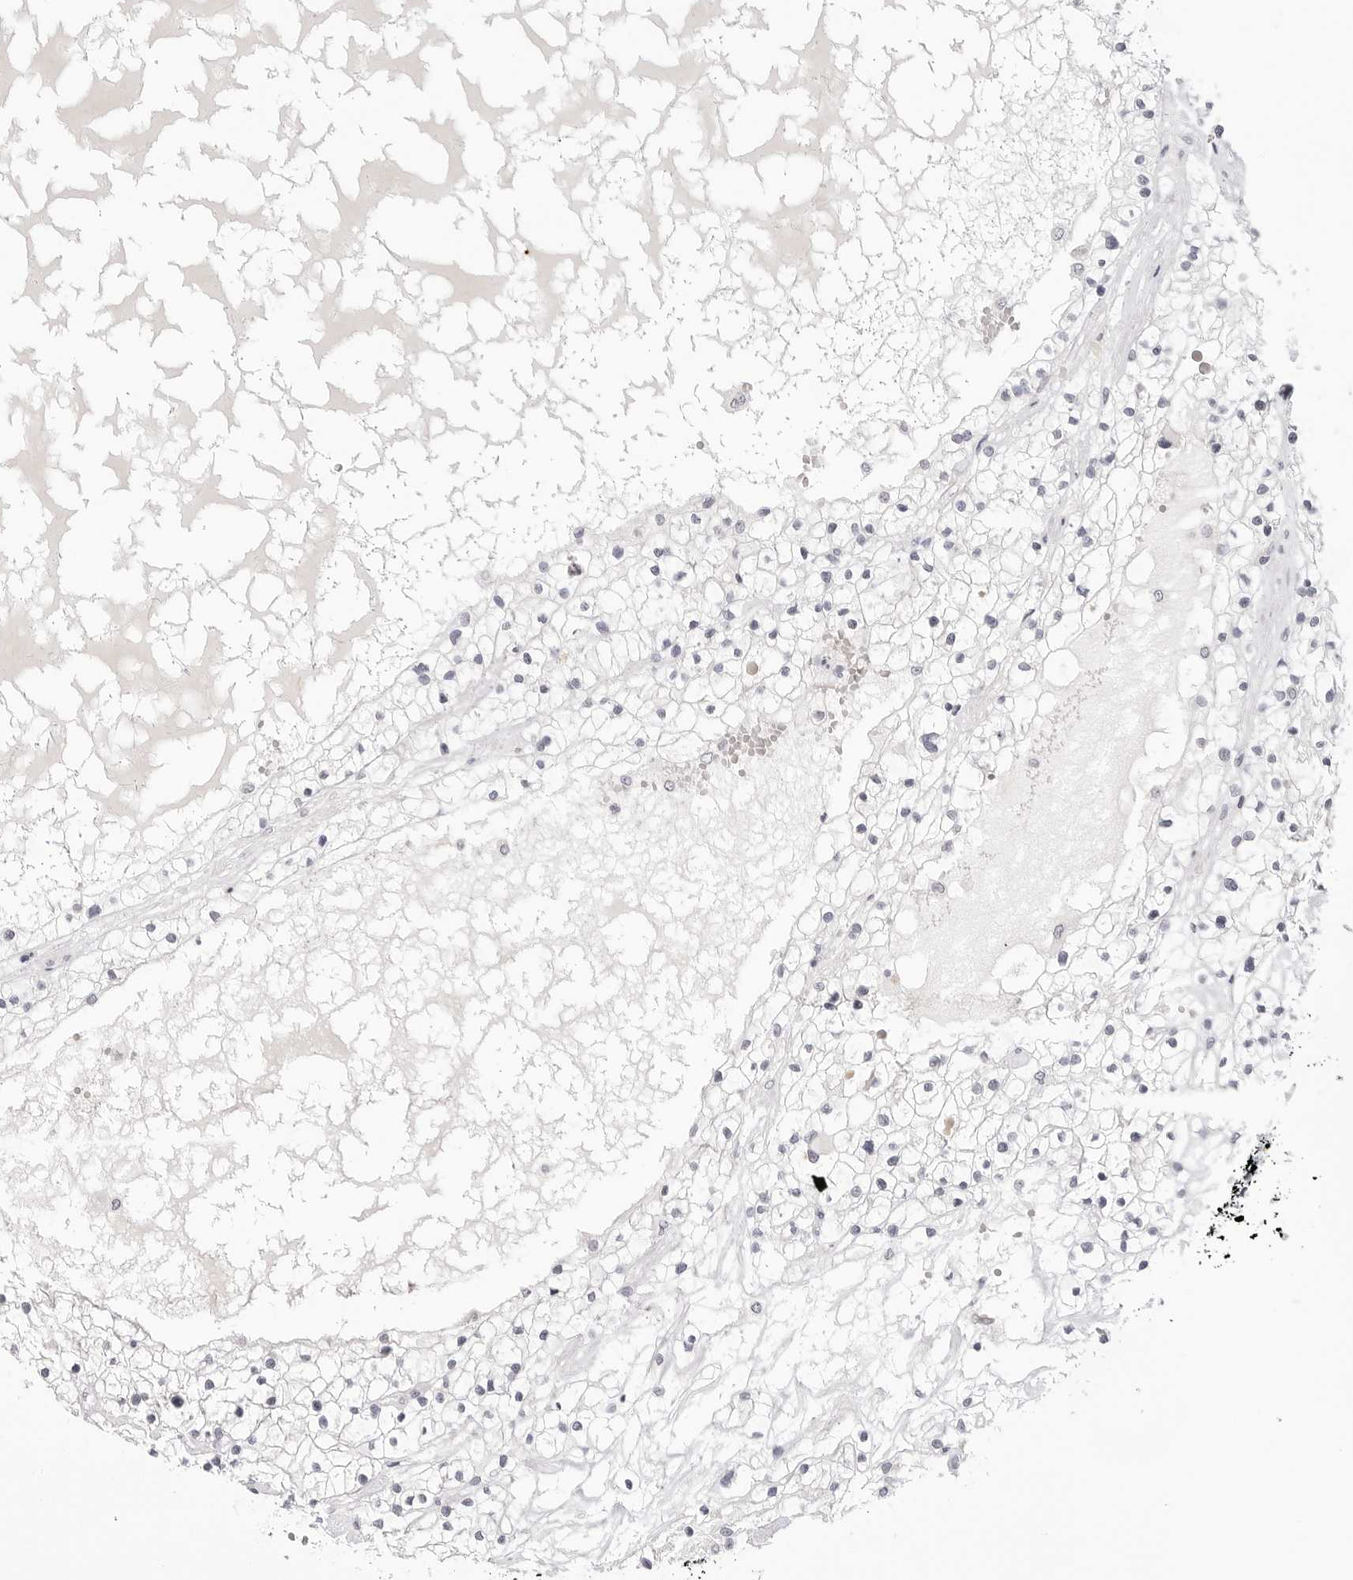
{"staining": {"intensity": "negative", "quantity": "none", "location": "none"}, "tissue": "renal cancer", "cell_type": "Tumor cells", "image_type": "cancer", "snomed": [{"axis": "morphology", "description": "Normal tissue, NOS"}, {"axis": "morphology", "description": "Adenocarcinoma, NOS"}, {"axis": "topography", "description": "Kidney"}], "caption": "This is an IHC photomicrograph of renal adenocarcinoma. There is no expression in tumor cells.", "gene": "CST5", "patient": {"sex": "male", "age": 68}}